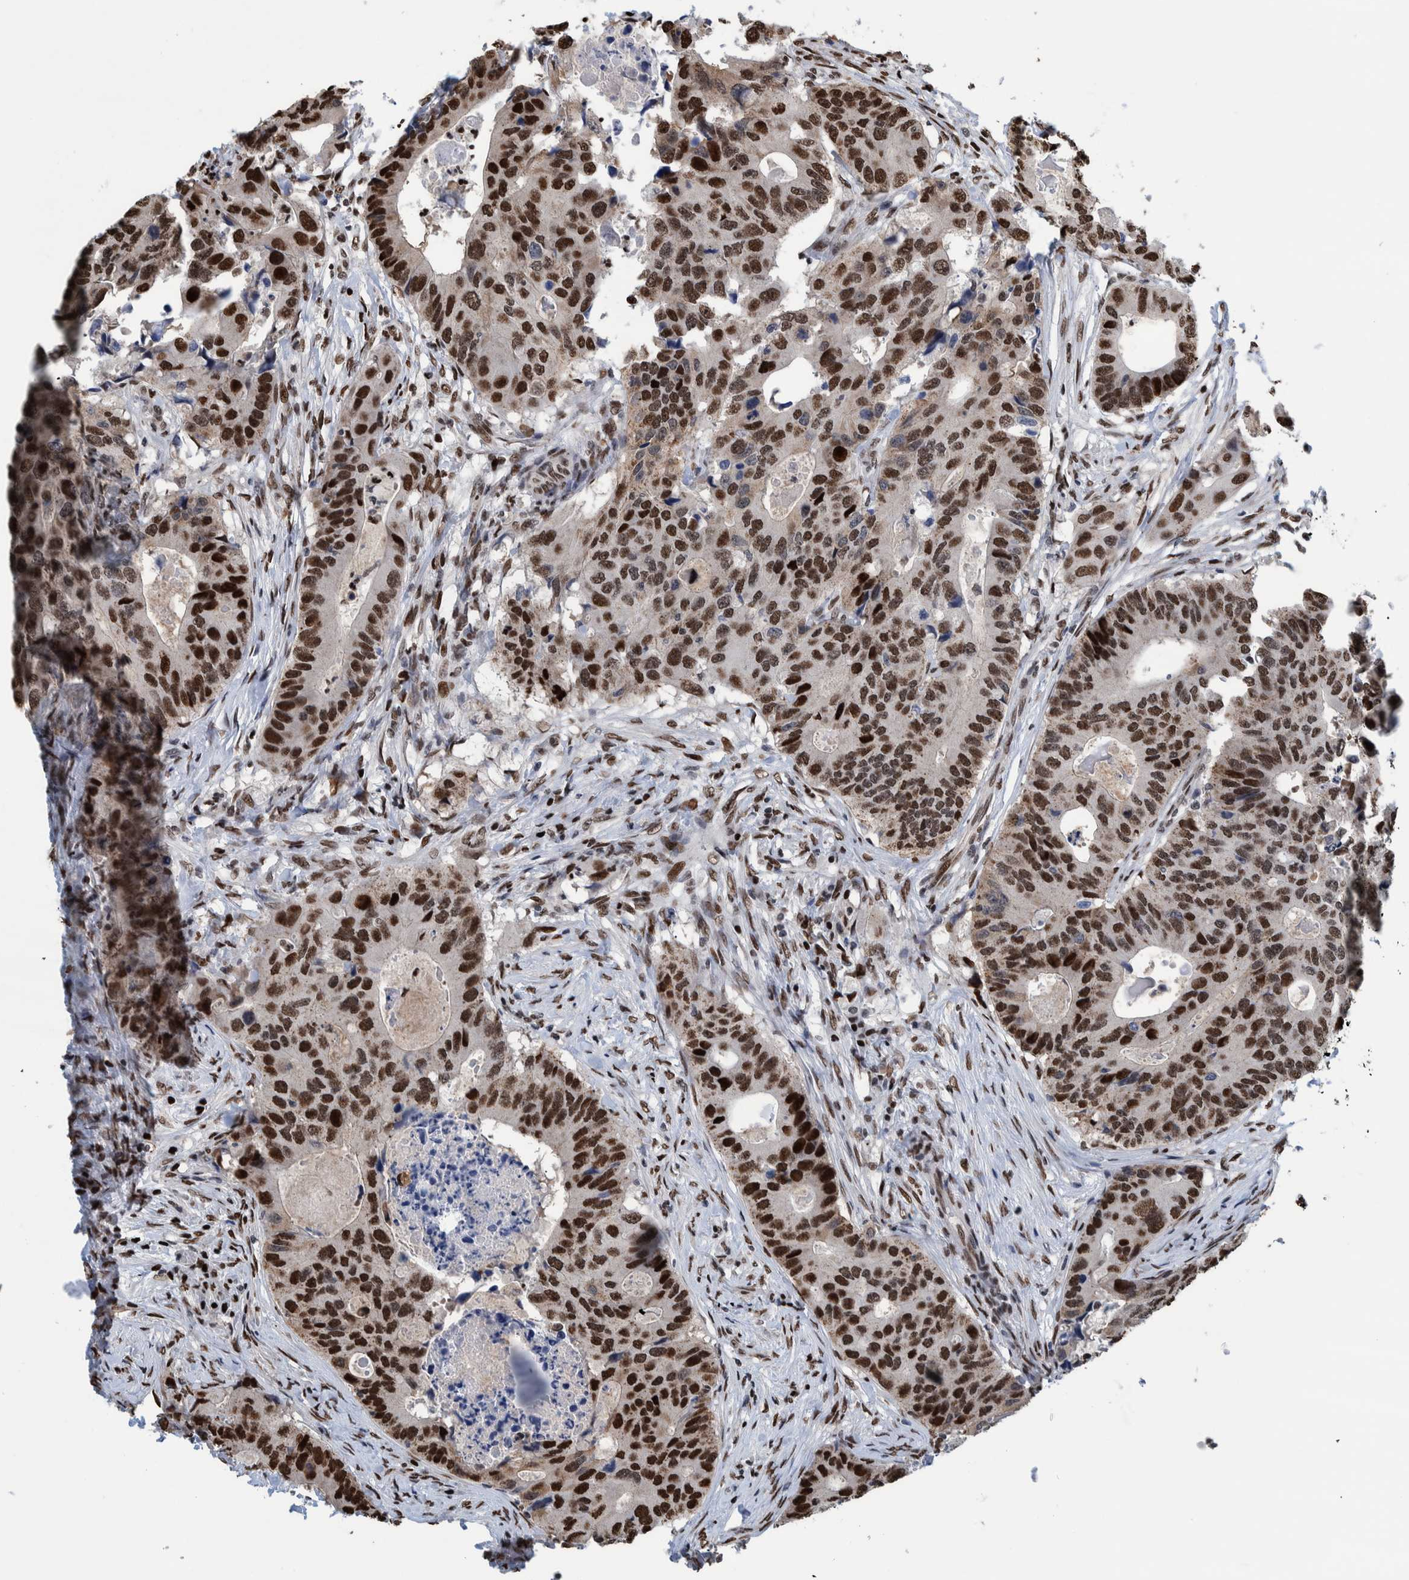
{"staining": {"intensity": "strong", "quantity": ">75%", "location": "nuclear"}, "tissue": "colorectal cancer", "cell_type": "Tumor cells", "image_type": "cancer", "snomed": [{"axis": "morphology", "description": "Adenocarcinoma, NOS"}, {"axis": "topography", "description": "Colon"}], "caption": "Protein expression analysis of human adenocarcinoma (colorectal) reveals strong nuclear positivity in about >75% of tumor cells.", "gene": "HEATR9", "patient": {"sex": "male", "age": 71}}